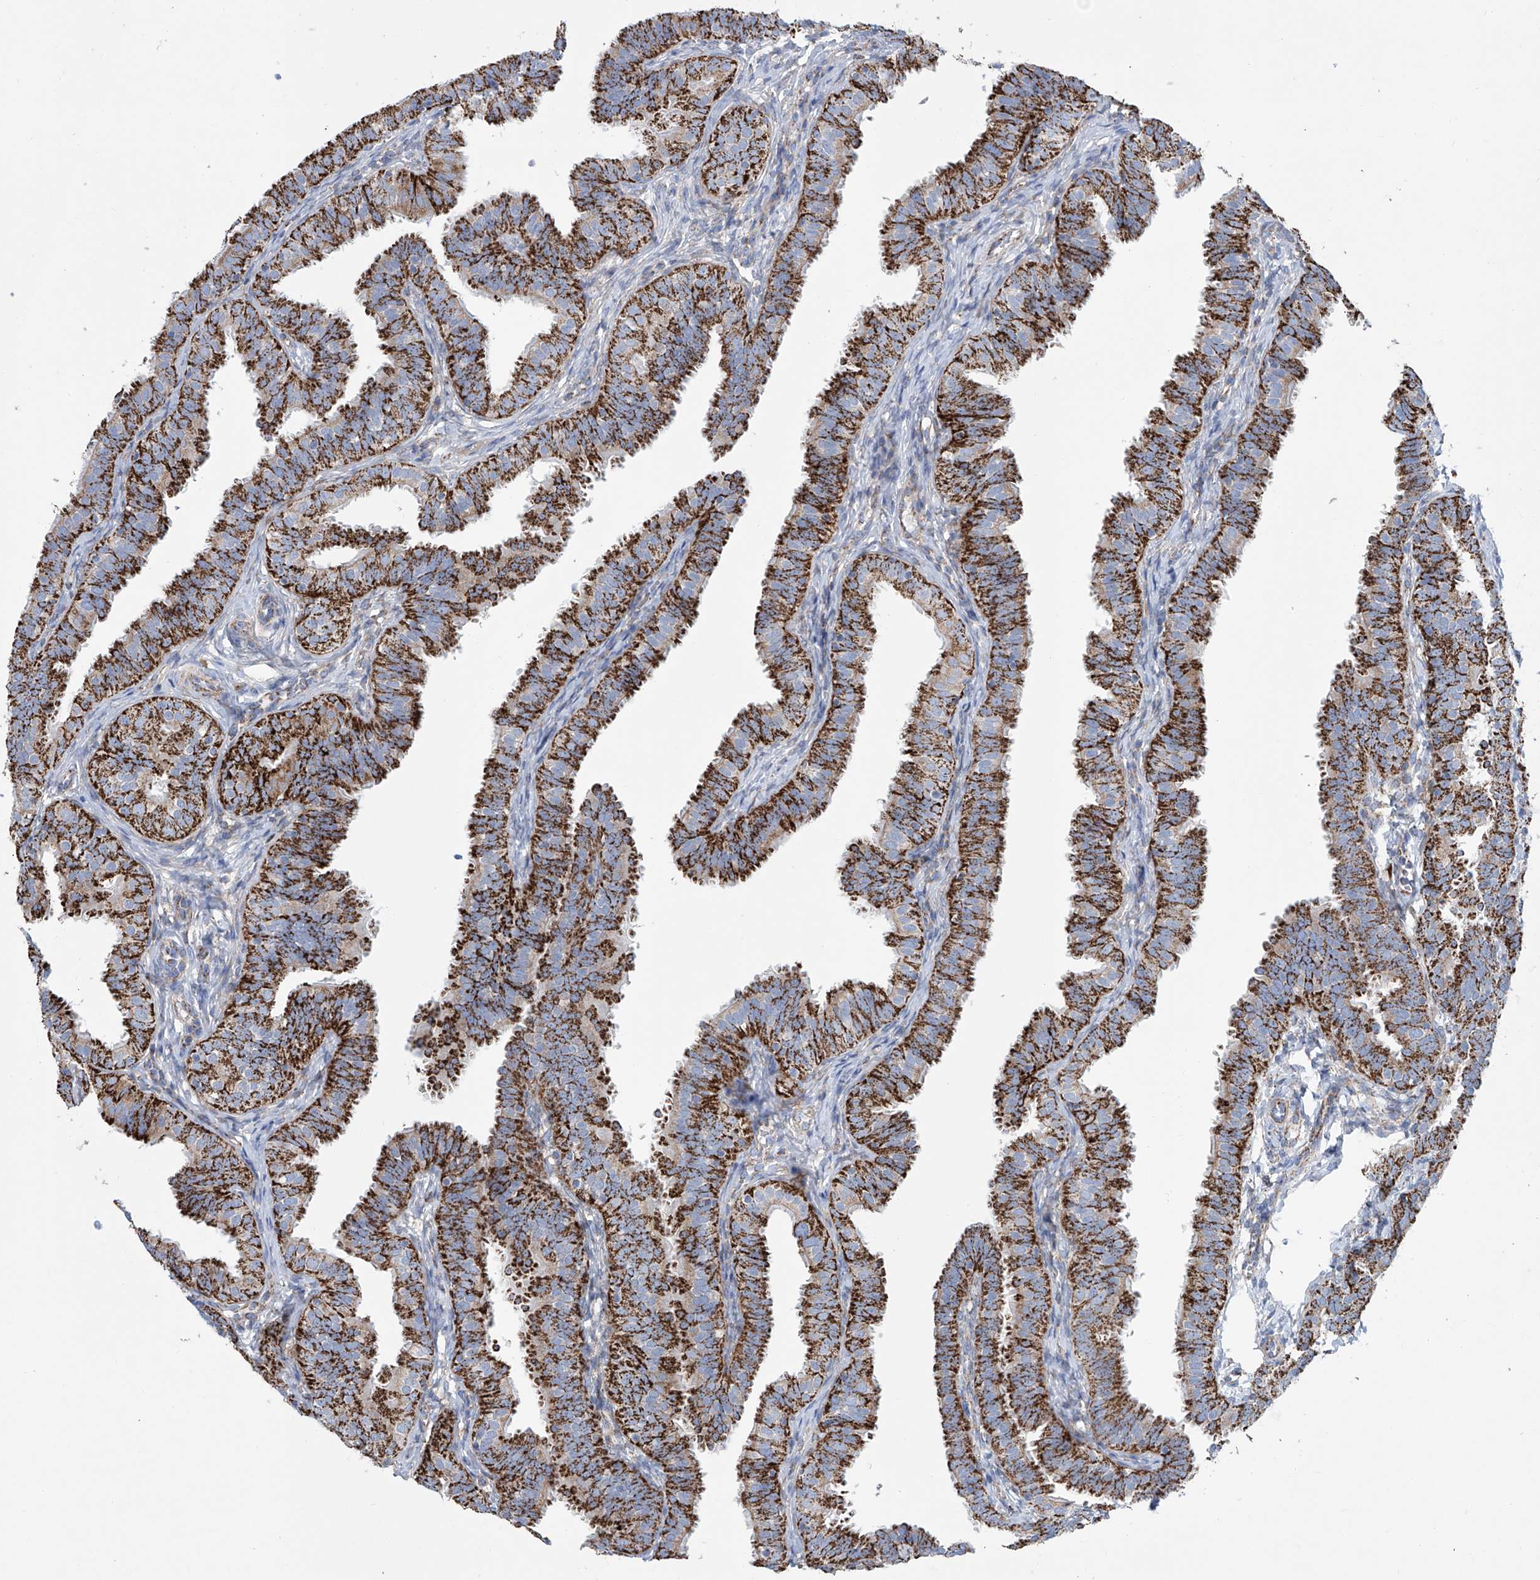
{"staining": {"intensity": "strong", "quantity": ">75%", "location": "cytoplasmic/membranous"}, "tissue": "fallopian tube", "cell_type": "Glandular cells", "image_type": "normal", "snomed": [{"axis": "morphology", "description": "Normal tissue, NOS"}, {"axis": "topography", "description": "Fallopian tube"}], "caption": "A brown stain shows strong cytoplasmic/membranous staining of a protein in glandular cells of benign fallopian tube.", "gene": "ALDH6A1", "patient": {"sex": "female", "age": 35}}